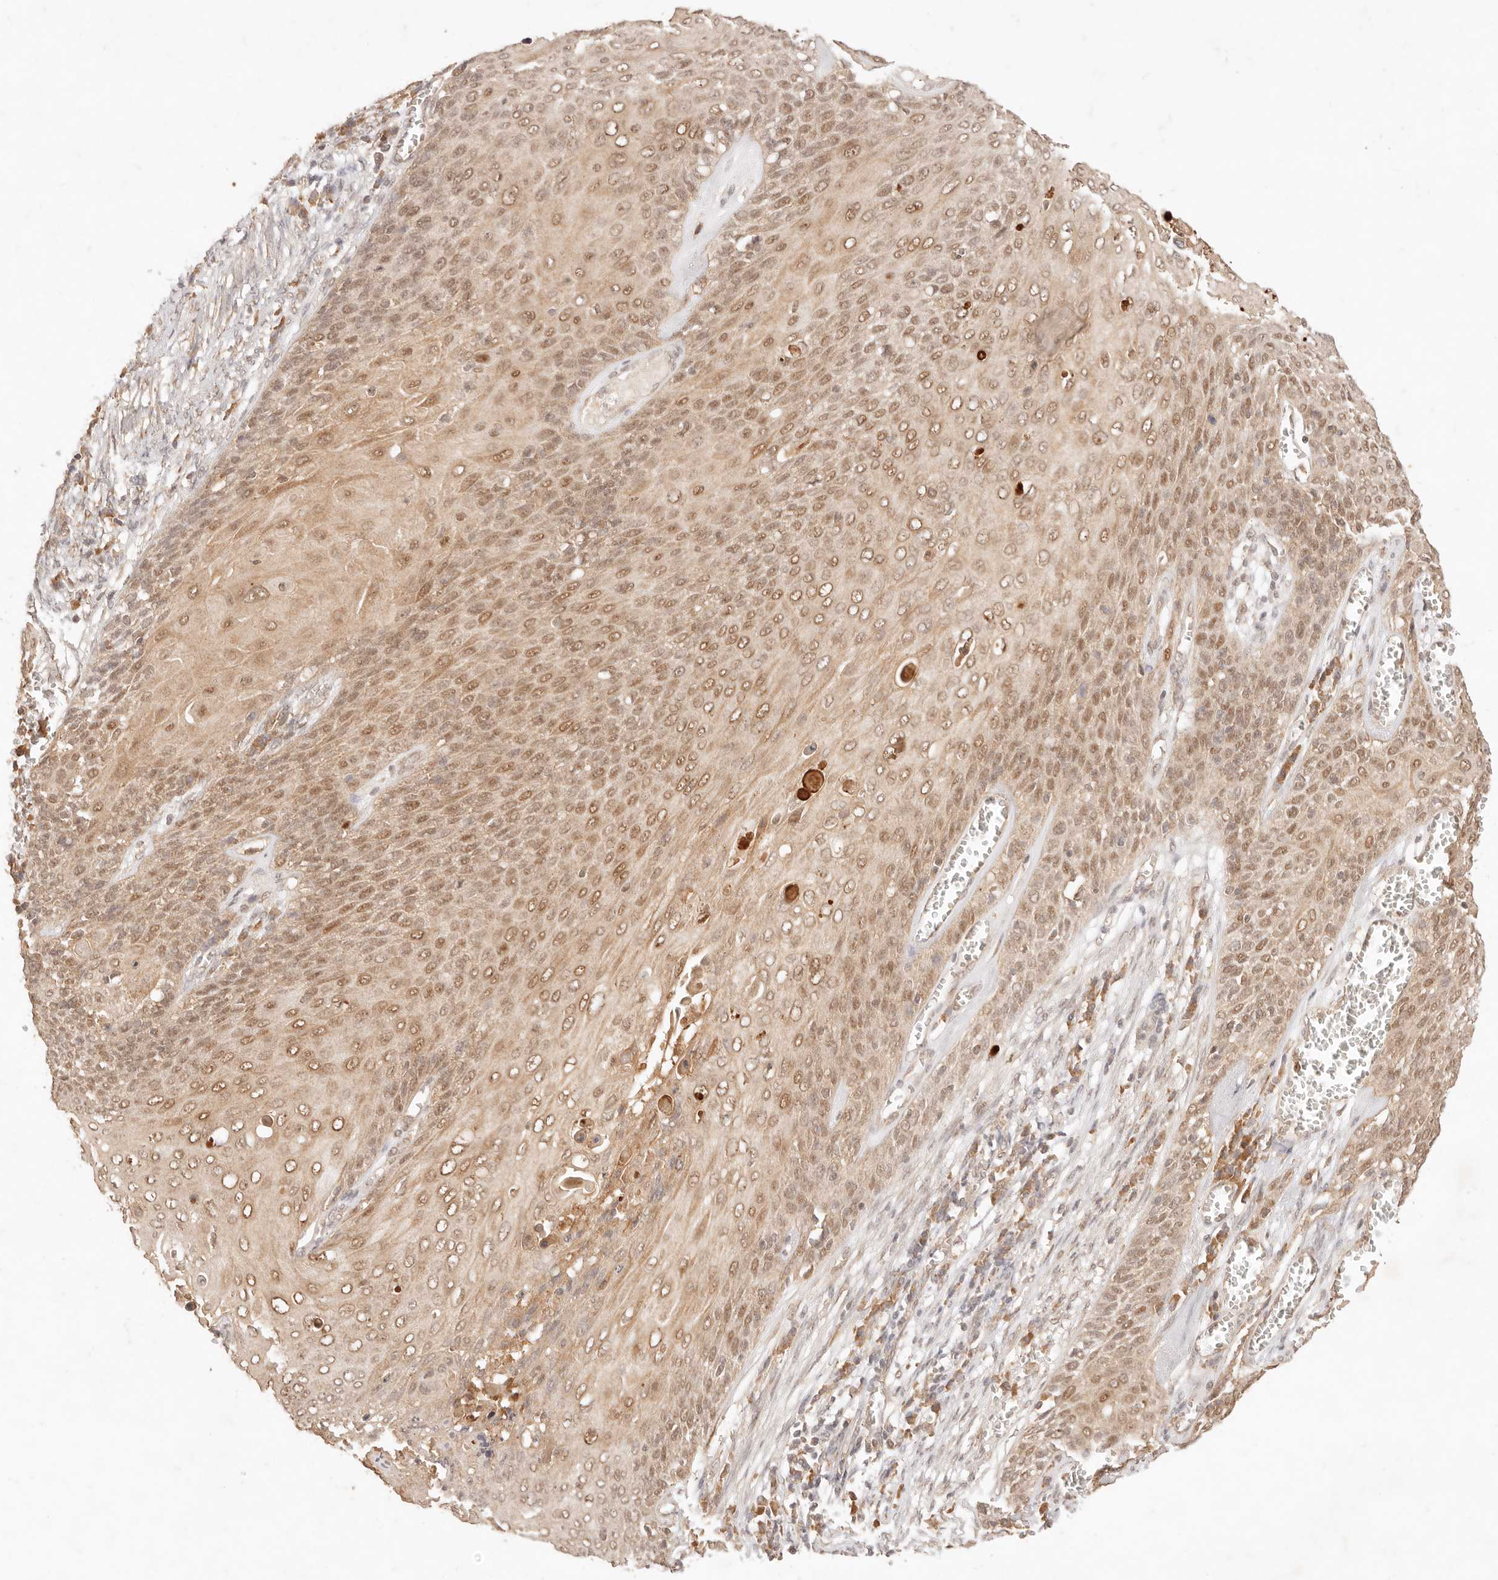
{"staining": {"intensity": "moderate", "quantity": ">75%", "location": "cytoplasmic/membranous,nuclear"}, "tissue": "cervical cancer", "cell_type": "Tumor cells", "image_type": "cancer", "snomed": [{"axis": "morphology", "description": "Squamous cell carcinoma, NOS"}, {"axis": "topography", "description": "Cervix"}], "caption": "Cervical squamous cell carcinoma tissue reveals moderate cytoplasmic/membranous and nuclear expression in approximately >75% of tumor cells (IHC, brightfield microscopy, high magnification).", "gene": "TRIM11", "patient": {"sex": "female", "age": 39}}